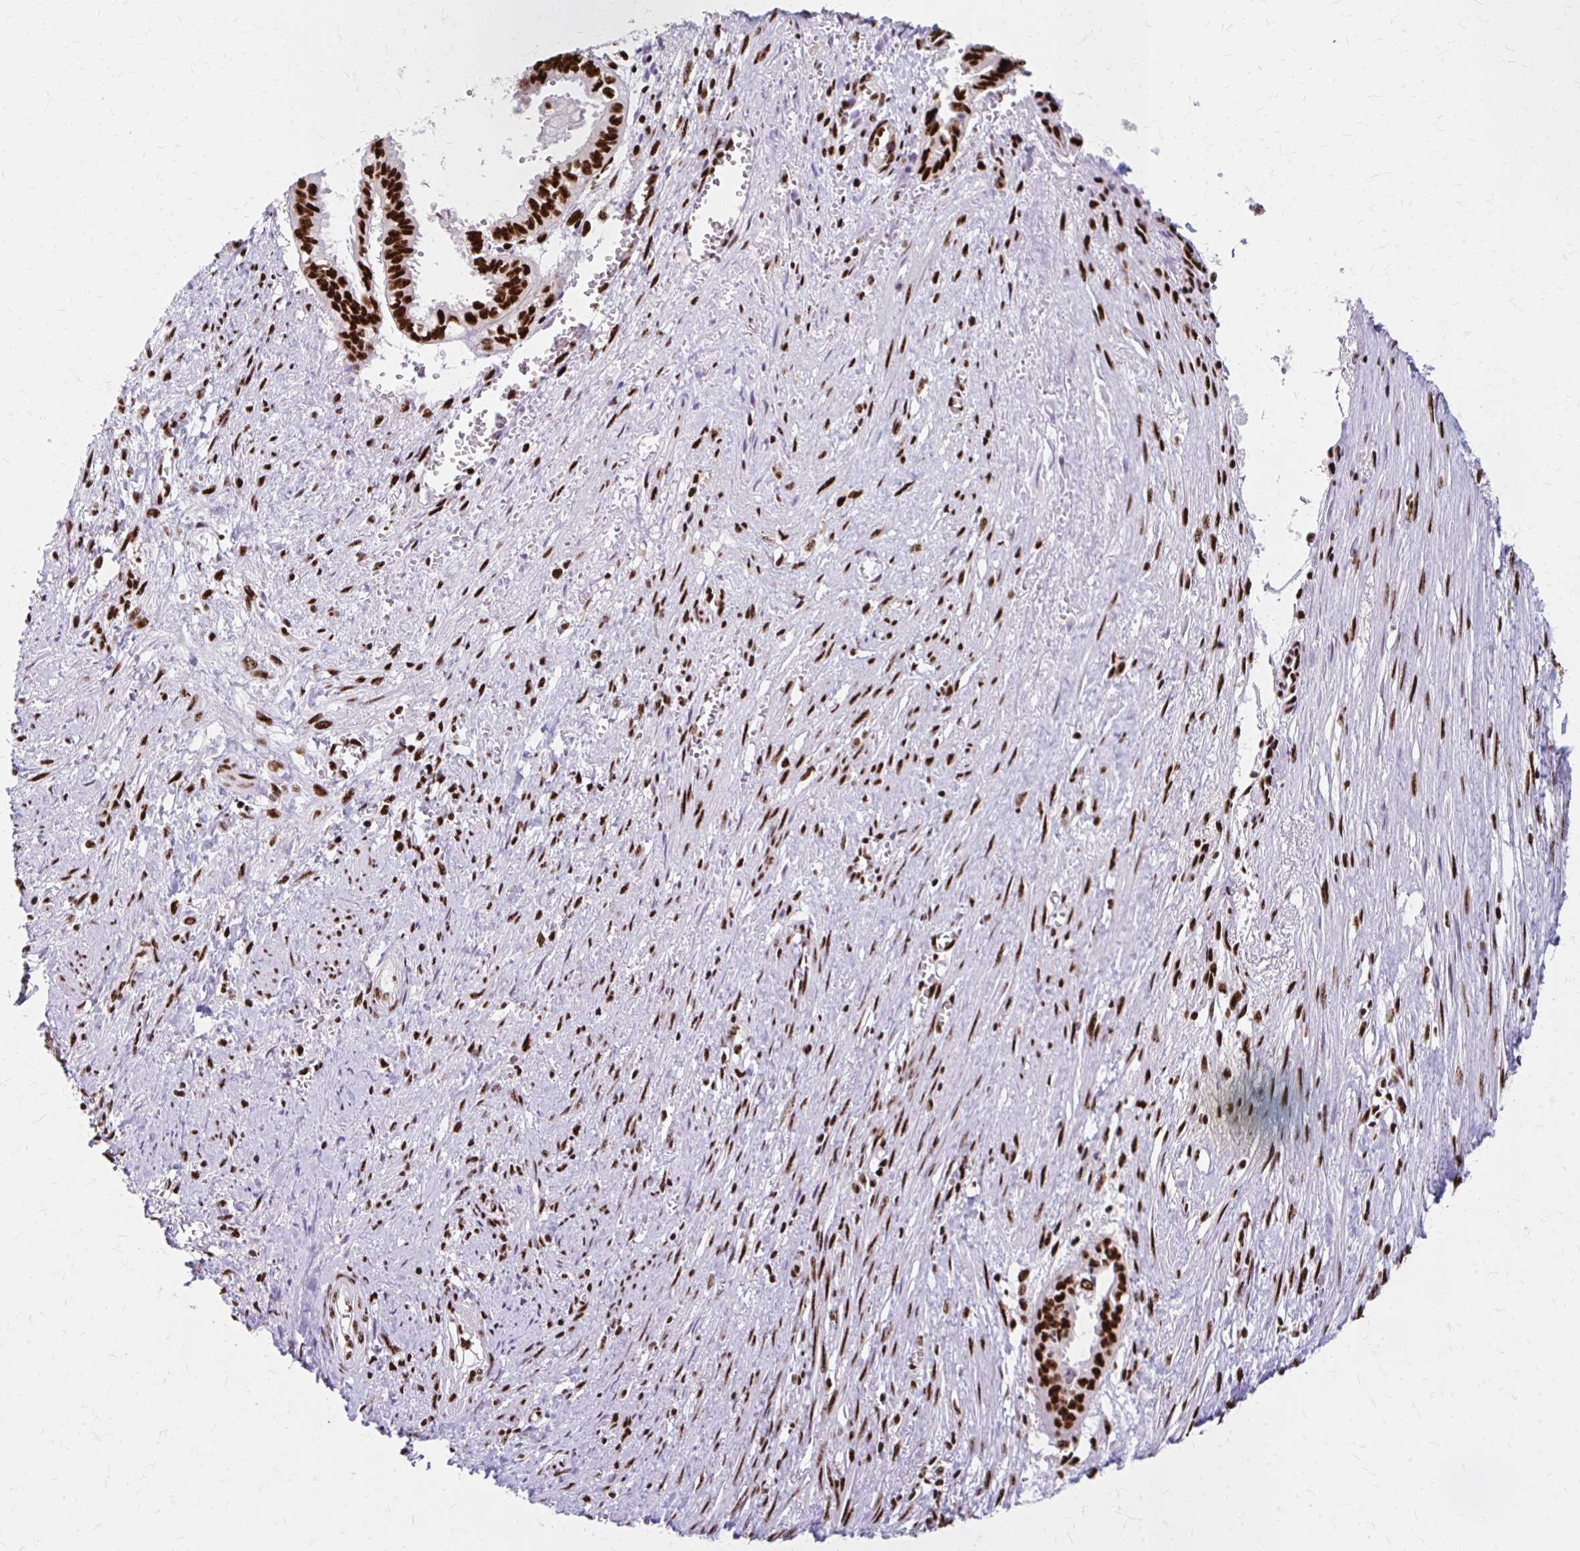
{"staining": {"intensity": "strong", "quantity": ">75%", "location": "nuclear"}, "tissue": "ovarian cancer", "cell_type": "Tumor cells", "image_type": "cancer", "snomed": [{"axis": "morphology", "description": "Carcinoma, endometroid"}, {"axis": "topography", "description": "Ovary"}], "caption": "This histopathology image demonstrates IHC staining of ovarian cancer (endometroid carcinoma), with high strong nuclear positivity in approximately >75% of tumor cells.", "gene": "CNKSR3", "patient": {"sex": "female", "age": 64}}